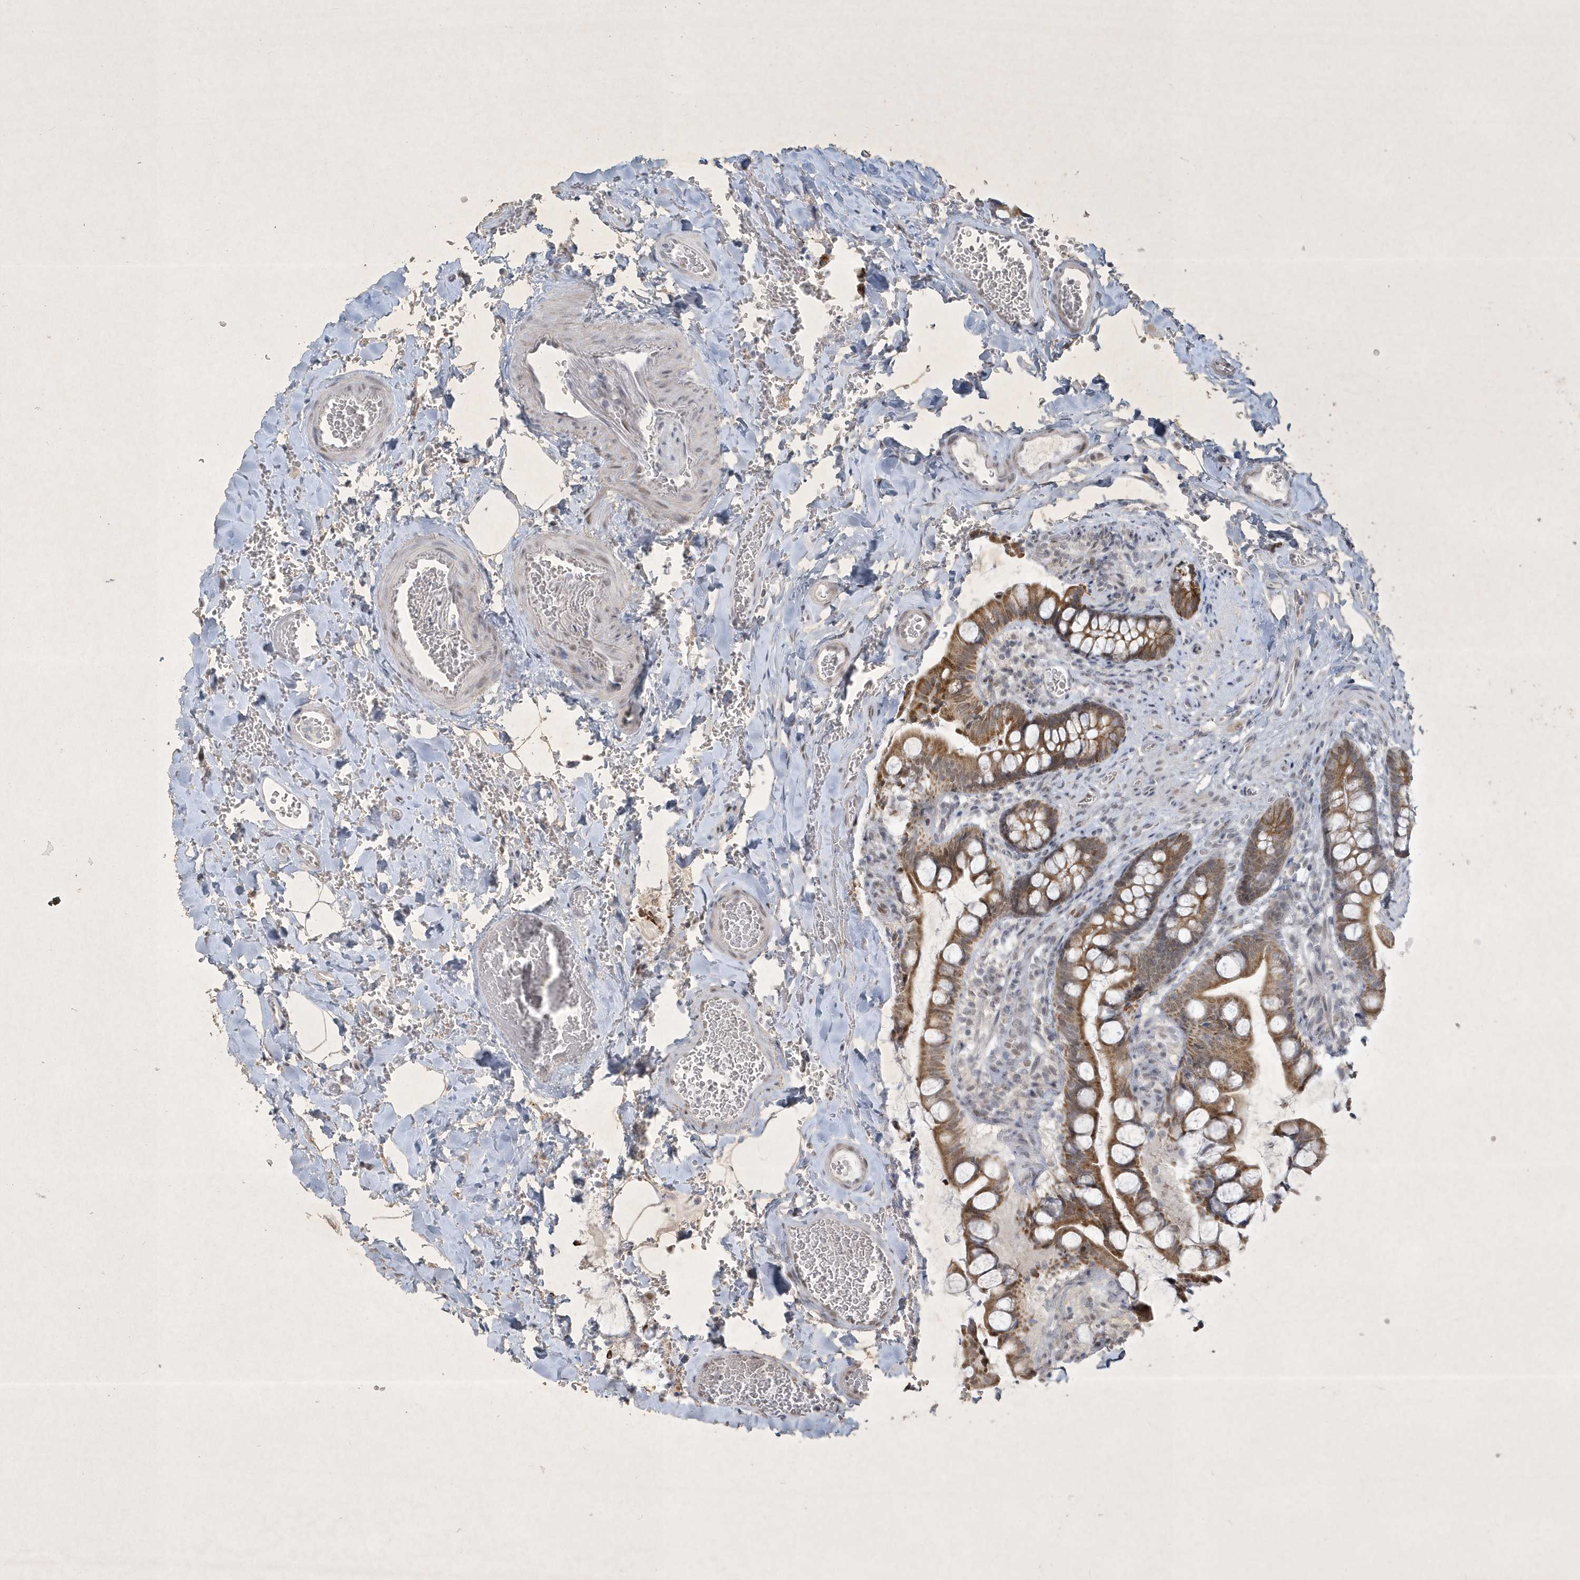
{"staining": {"intensity": "moderate", "quantity": ">75%", "location": "cytoplasmic/membranous"}, "tissue": "small intestine", "cell_type": "Glandular cells", "image_type": "normal", "snomed": [{"axis": "morphology", "description": "Normal tissue, NOS"}, {"axis": "topography", "description": "Small intestine"}], "caption": "Immunohistochemistry (IHC) of benign human small intestine displays medium levels of moderate cytoplasmic/membranous expression in approximately >75% of glandular cells.", "gene": "ZBTB9", "patient": {"sex": "male", "age": 52}}